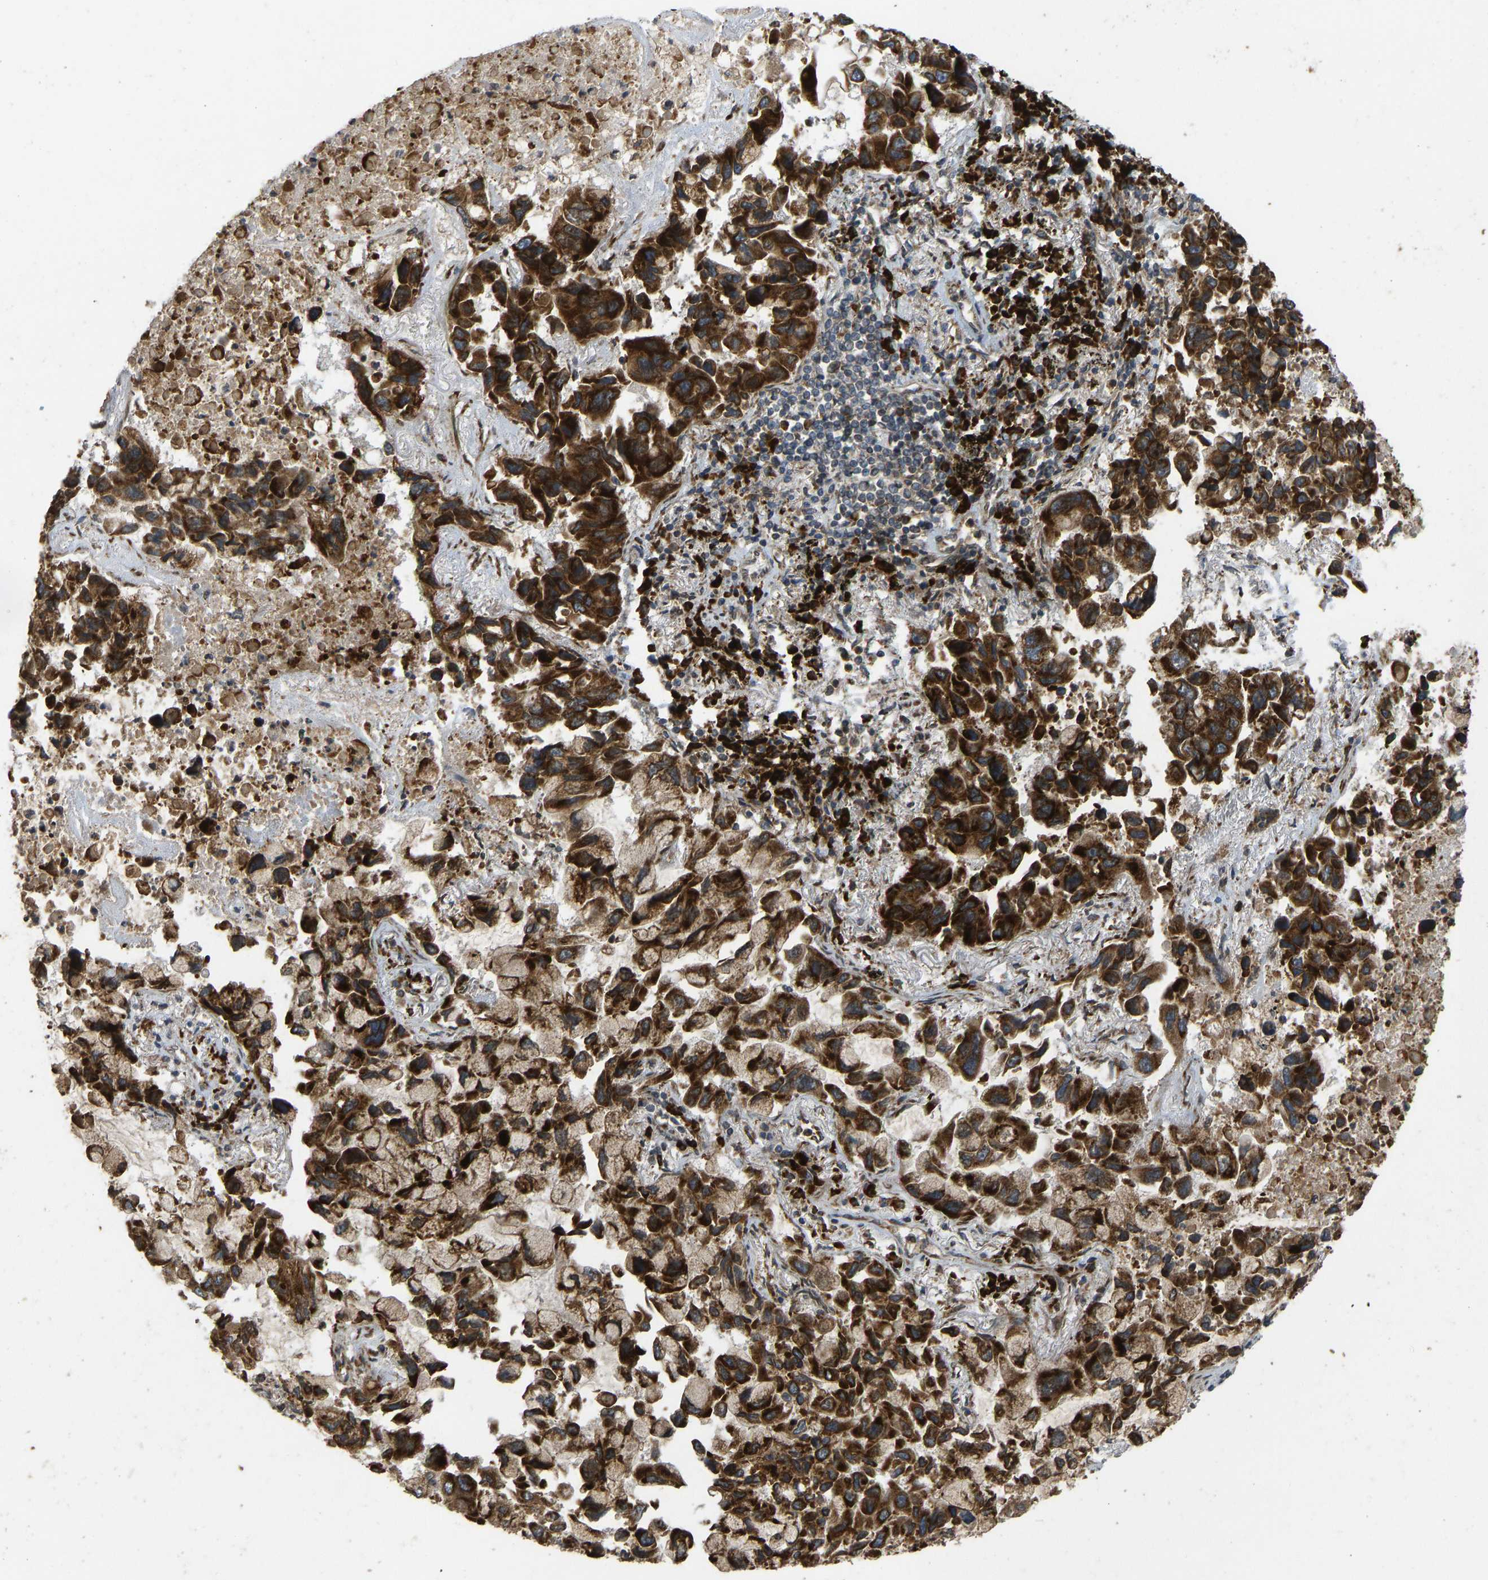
{"staining": {"intensity": "strong", "quantity": ">75%", "location": "cytoplasmic/membranous"}, "tissue": "lung cancer", "cell_type": "Tumor cells", "image_type": "cancer", "snomed": [{"axis": "morphology", "description": "Adenocarcinoma, NOS"}, {"axis": "topography", "description": "Lung"}], "caption": "Lung cancer tissue exhibits strong cytoplasmic/membranous staining in about >75% of tumor cells", "gene": "RPN2", "patient": {"sex": "male", "age": 64}}